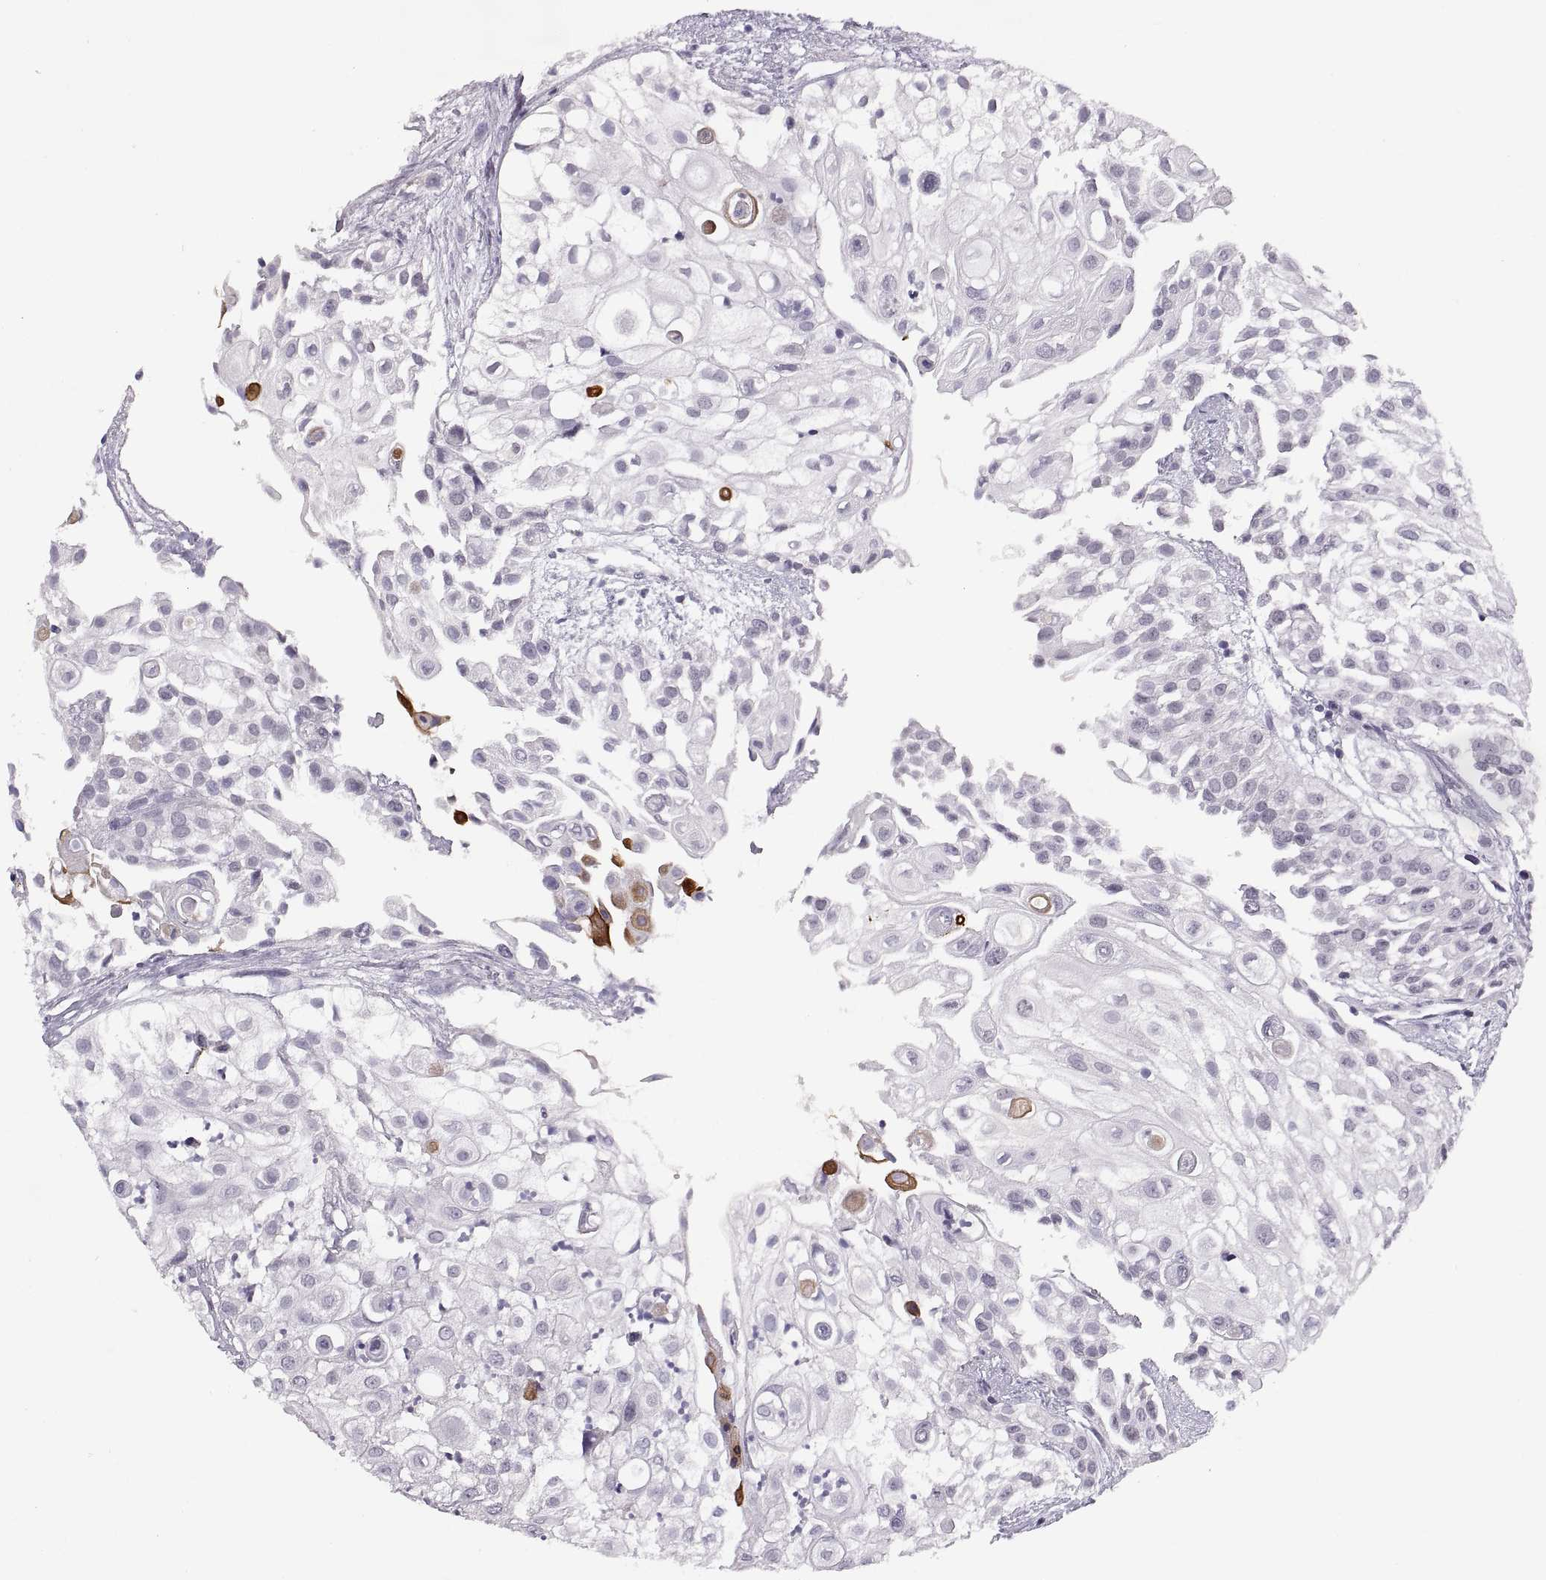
{"staining": {"intensity": "negative", "quantity": "none", "location": "none"}, "tissue": "urothelial cancer", "cell_type": "Tumor cells", "image_type": "cancer", "snomed": [{"axis": "morphology", "description": "Urothelial carcinoma, High grade"}, {"axis": "topography", "description": "Urinary bladder"}], "caption": "Tumor cells show no significant positivity in urothelial cancer.", "gene": "MAGEB18", "patient": {"sex": "female", "age": 79}}